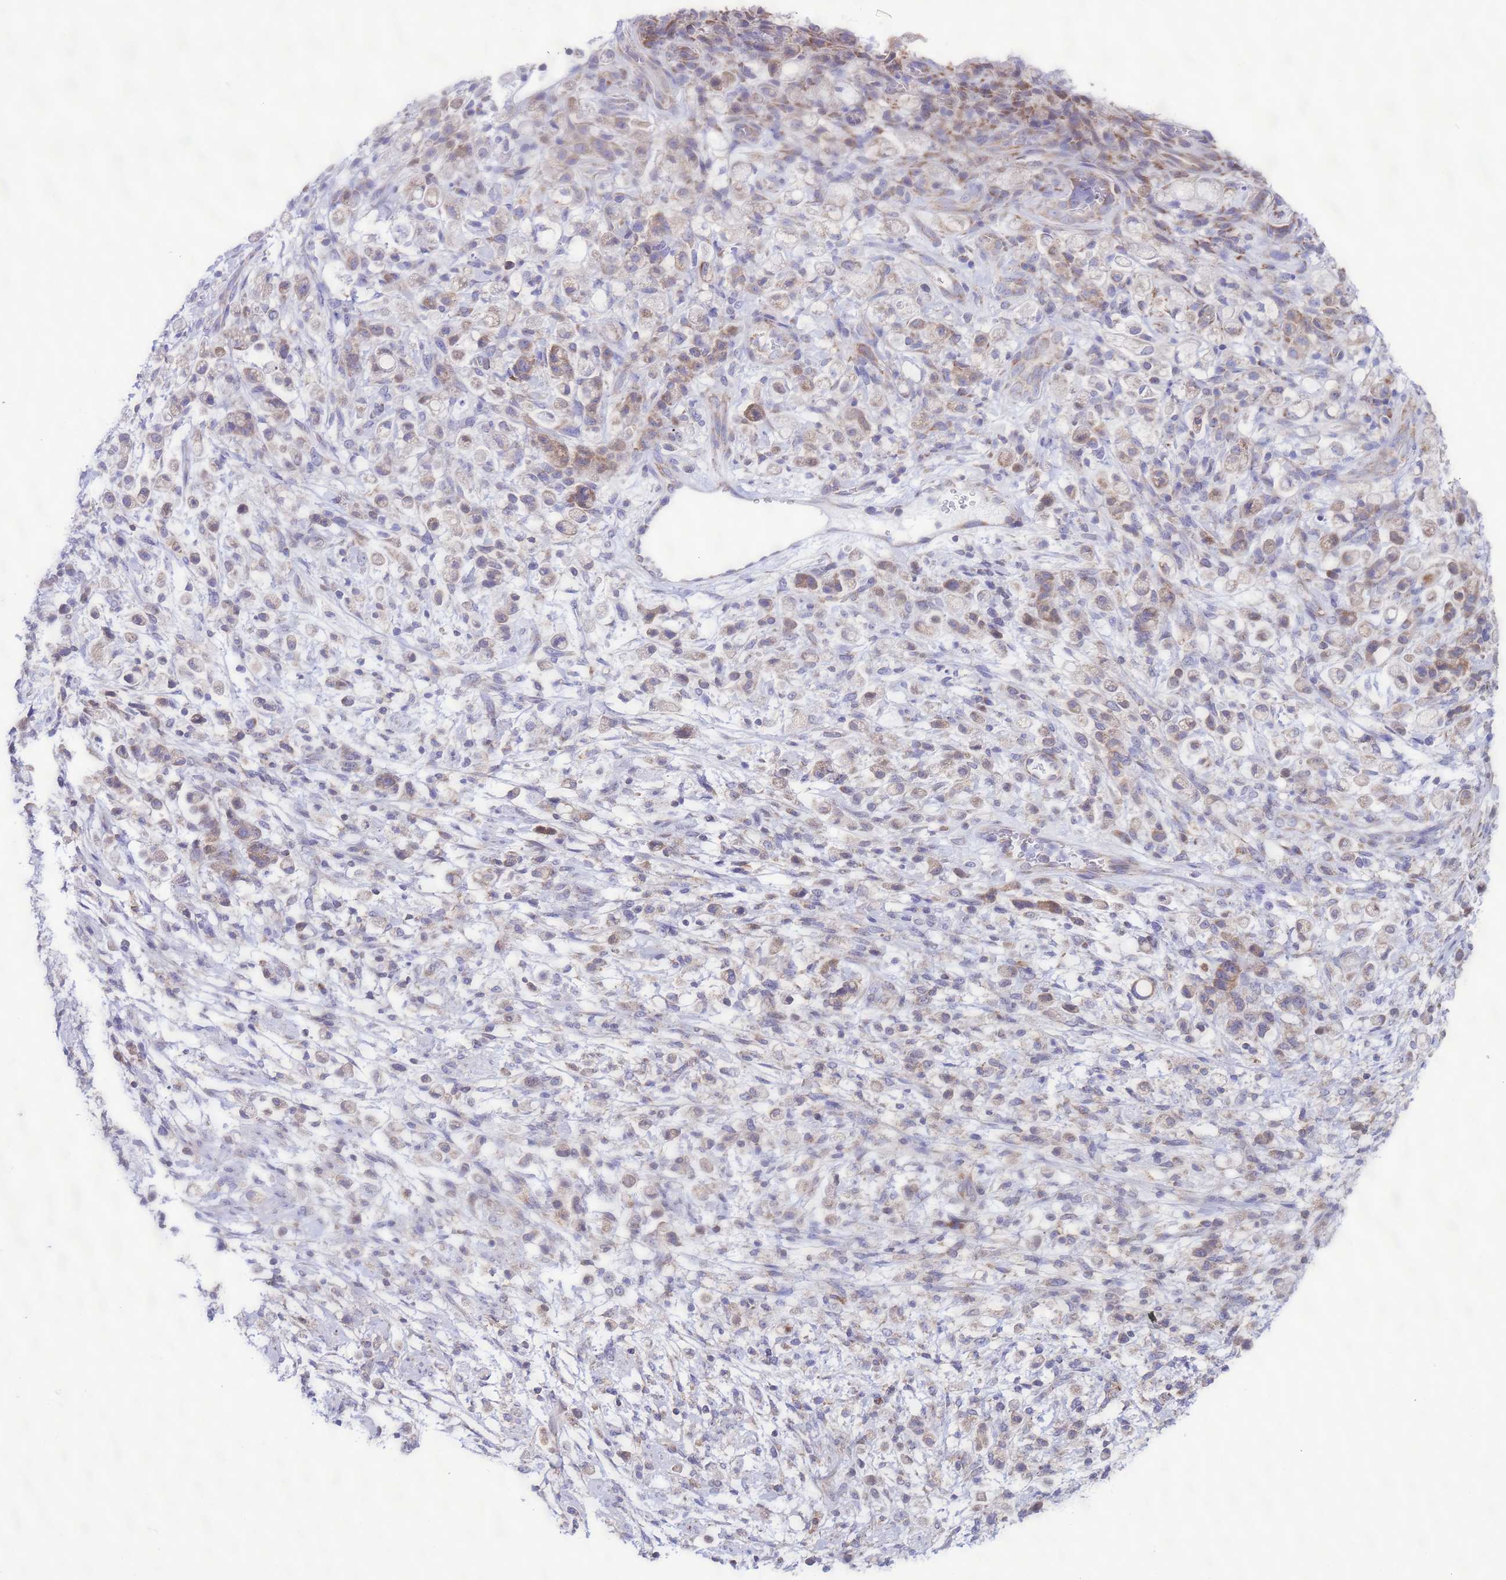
{"staining": {"intensity": "negative", "quantity": "none", "location": "none"}, "tissue": "stomach cancer", "cell_type": "Tumor cells", "image_type": "cancer", "snomed": [{"axis": "morphology", "description": "Adenocarcinoma, NOS"}, {"axis": "topography", "description": "Stomach"}], "caption": "Tumor cells show no significant staining in stomach adenocarcinoma.", "gene": "AHI1", "patient": {"sex": "female", "age": 60}}